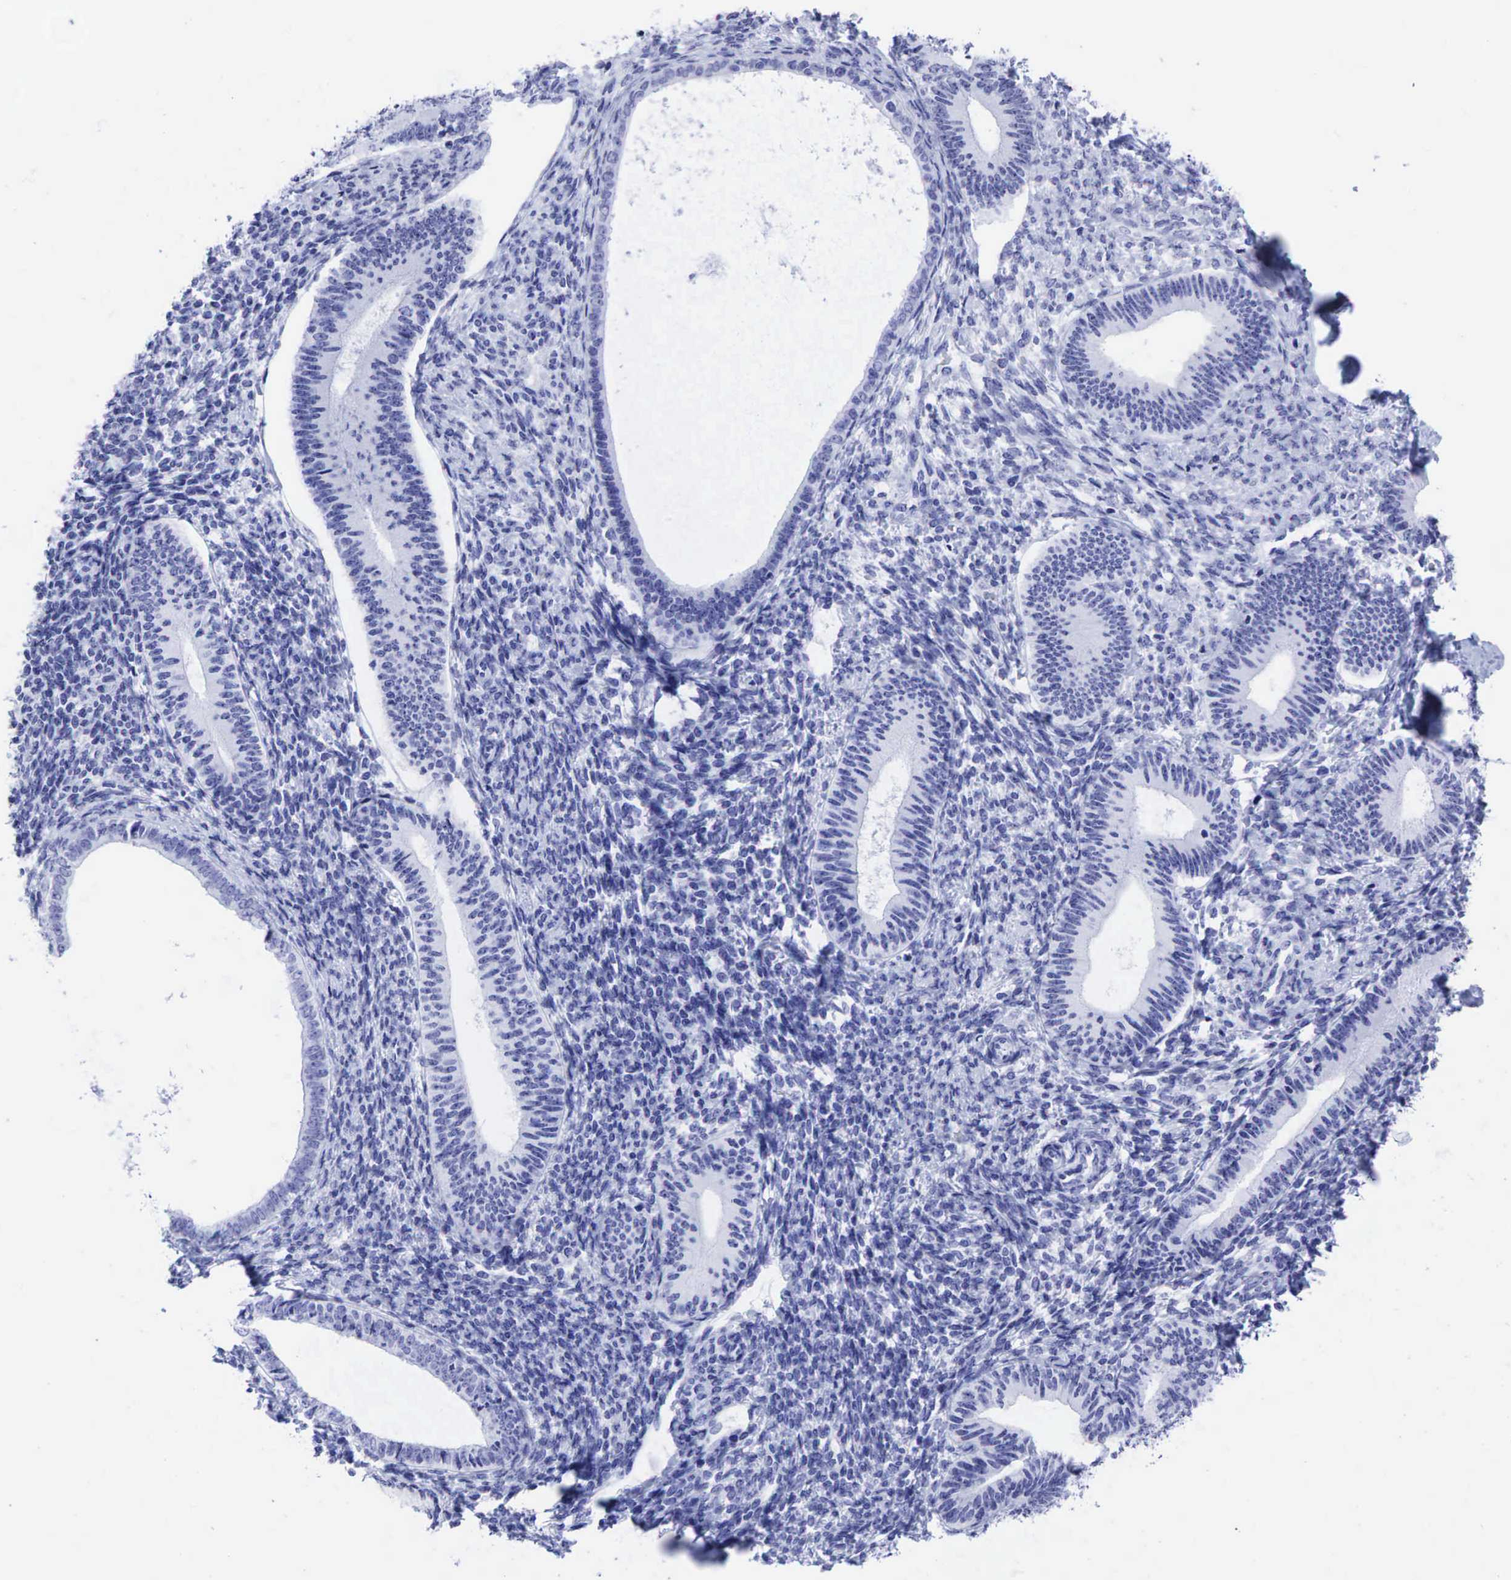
{"staining": {"intensity": "negative", "quantity": "none", "location": "none"}, "tissue": "endometrium", "cell_type": "Cells in endometrial stroma", "image_type": "normal", "snomed": [{"axis": "morphology", "description": "Normal tissue, NOS"}, {"axis": "topography", "description": "Endometrium"}], "caption": "IHC micrograph of normal endometrium: human endometrium stained with DAB exhibits no significant protein expression in cells in endometrial stroma. (IHC, brightfield microscopy, high magnification).", "gene": "CEACAM5", "patient": {"sex": "female", "age": 82}}